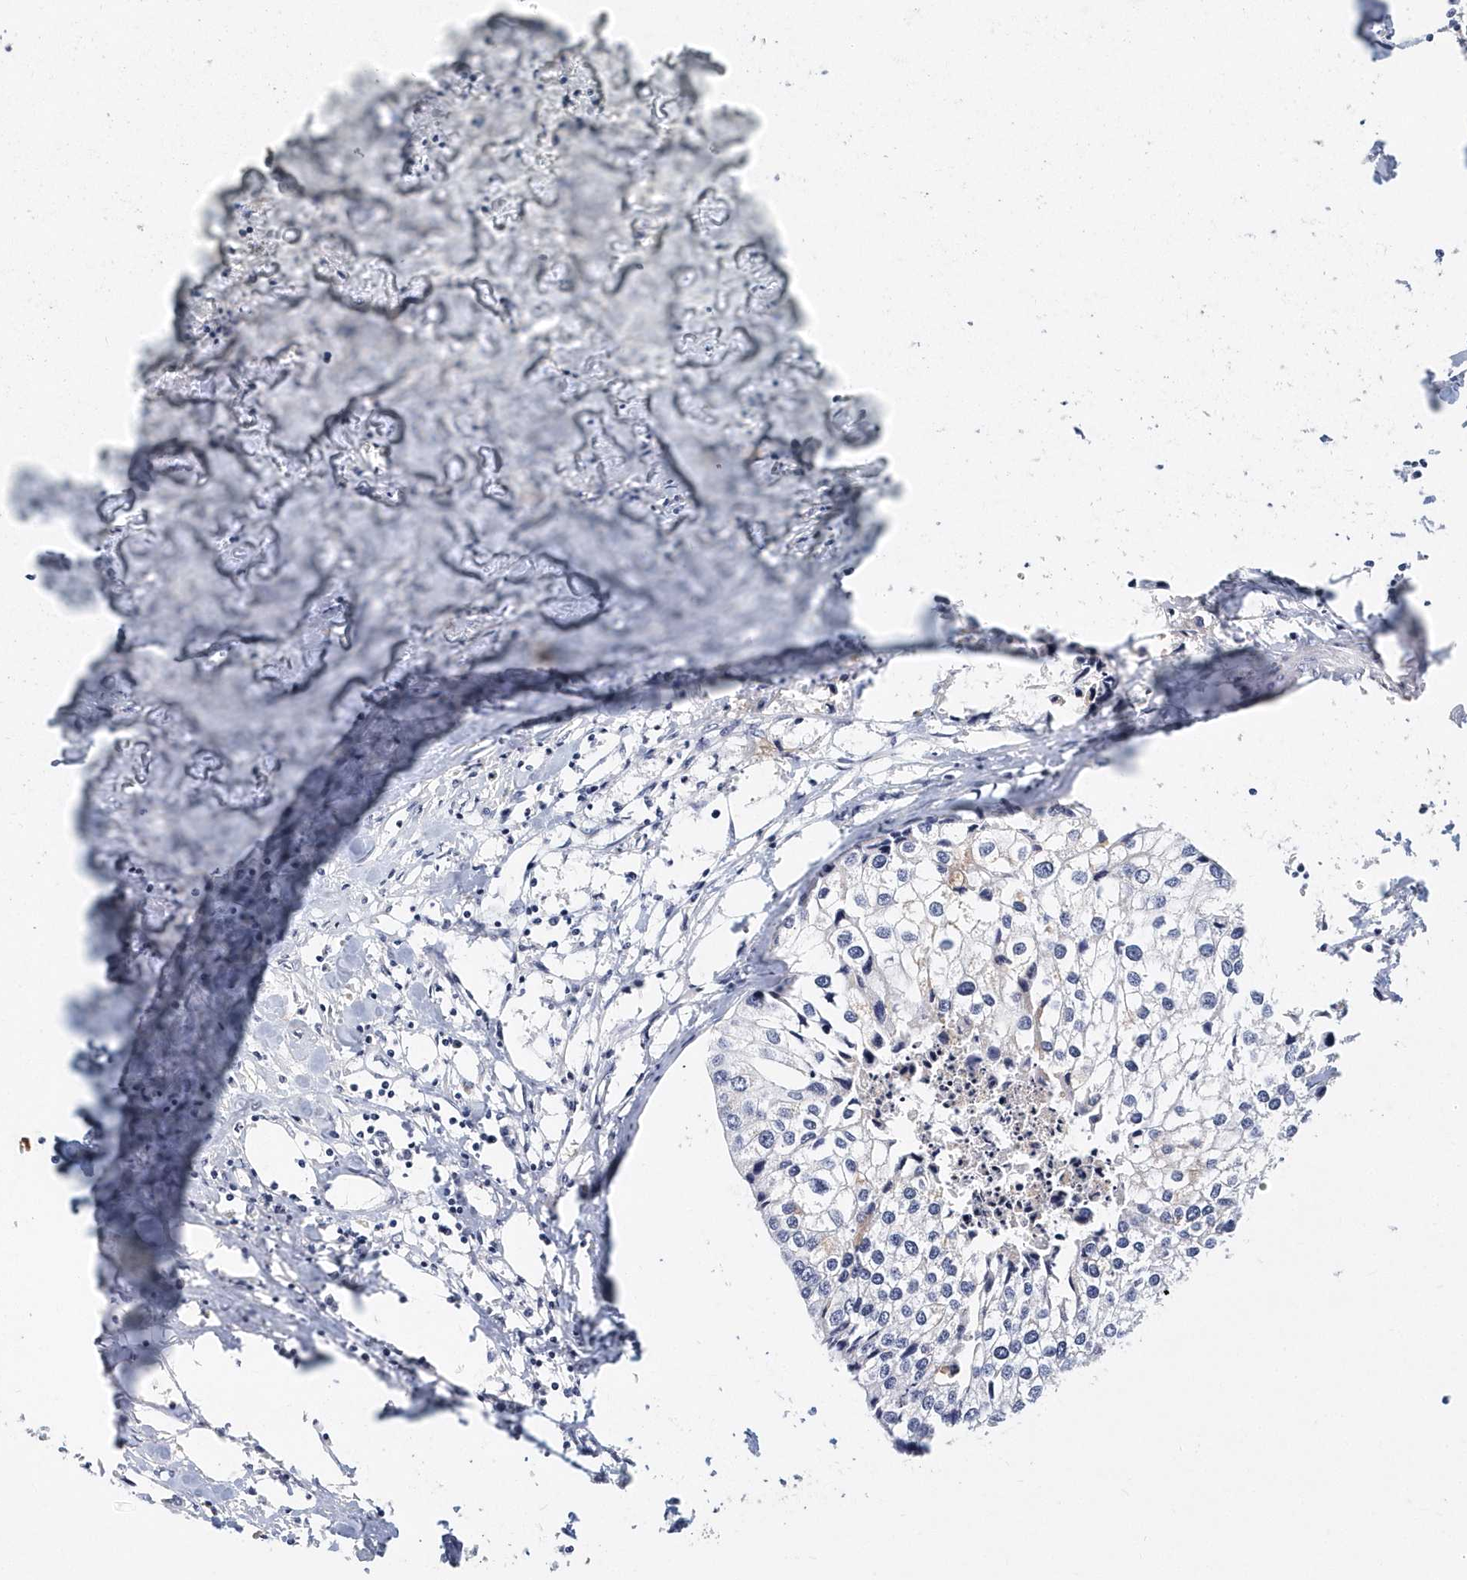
{"staining": {"intensity": "negative", "quantity": "none", "location": "none"}, "tissue": "urothelial cancer", "cell_type": "Tumor cells", "image_type": "cancer", "snomed": [{"axis": "morphology", "description": "Urothelial carcinoma, High grade"}, {"axis": "topography", "description": "Urinary bladder"}], "caption": "Protein analysis of urothelial cancer reveals no significant staining in tumor cells.", "gene": "ITGA2B", "patient": {"sex": "male", "age": 64}}